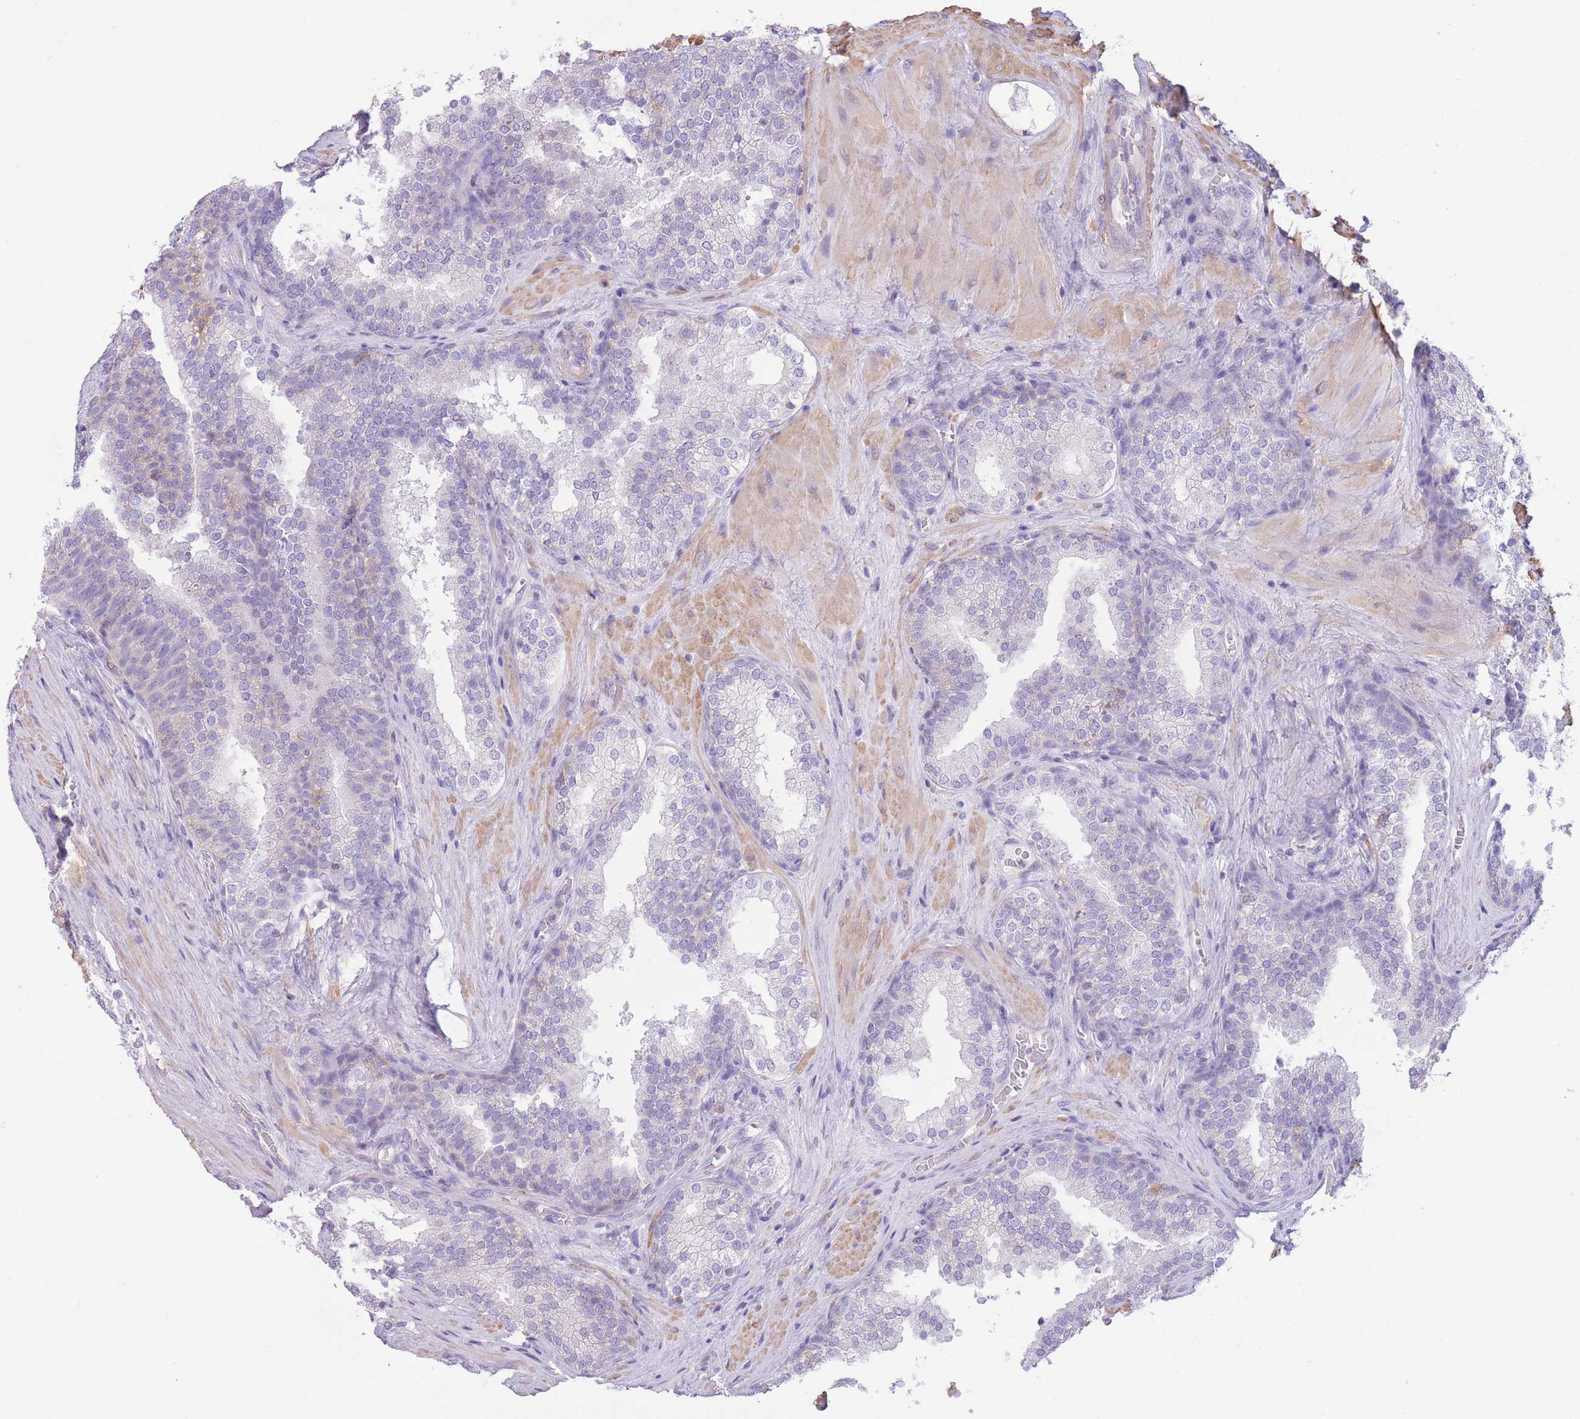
{"staining": {"intensity": "negative", "quantity": "none", "location": "none"}, "tissue": "prostate cancer", "cell_type": "Tumor cells", "image_type": "cancer", "snomed": [{"axis": "morphology", "description": "Adenocarcinoma, High grade"}, {"axis": "topography", "description": "Prostate"}], "caption": "This is an immunohistochemistry image of human prostate cancer (high-grade adenocarcinoma). There is no staining in tumor cells.", "gene": "PDHA1", "patient": {"sex": "male", "age": 56}}